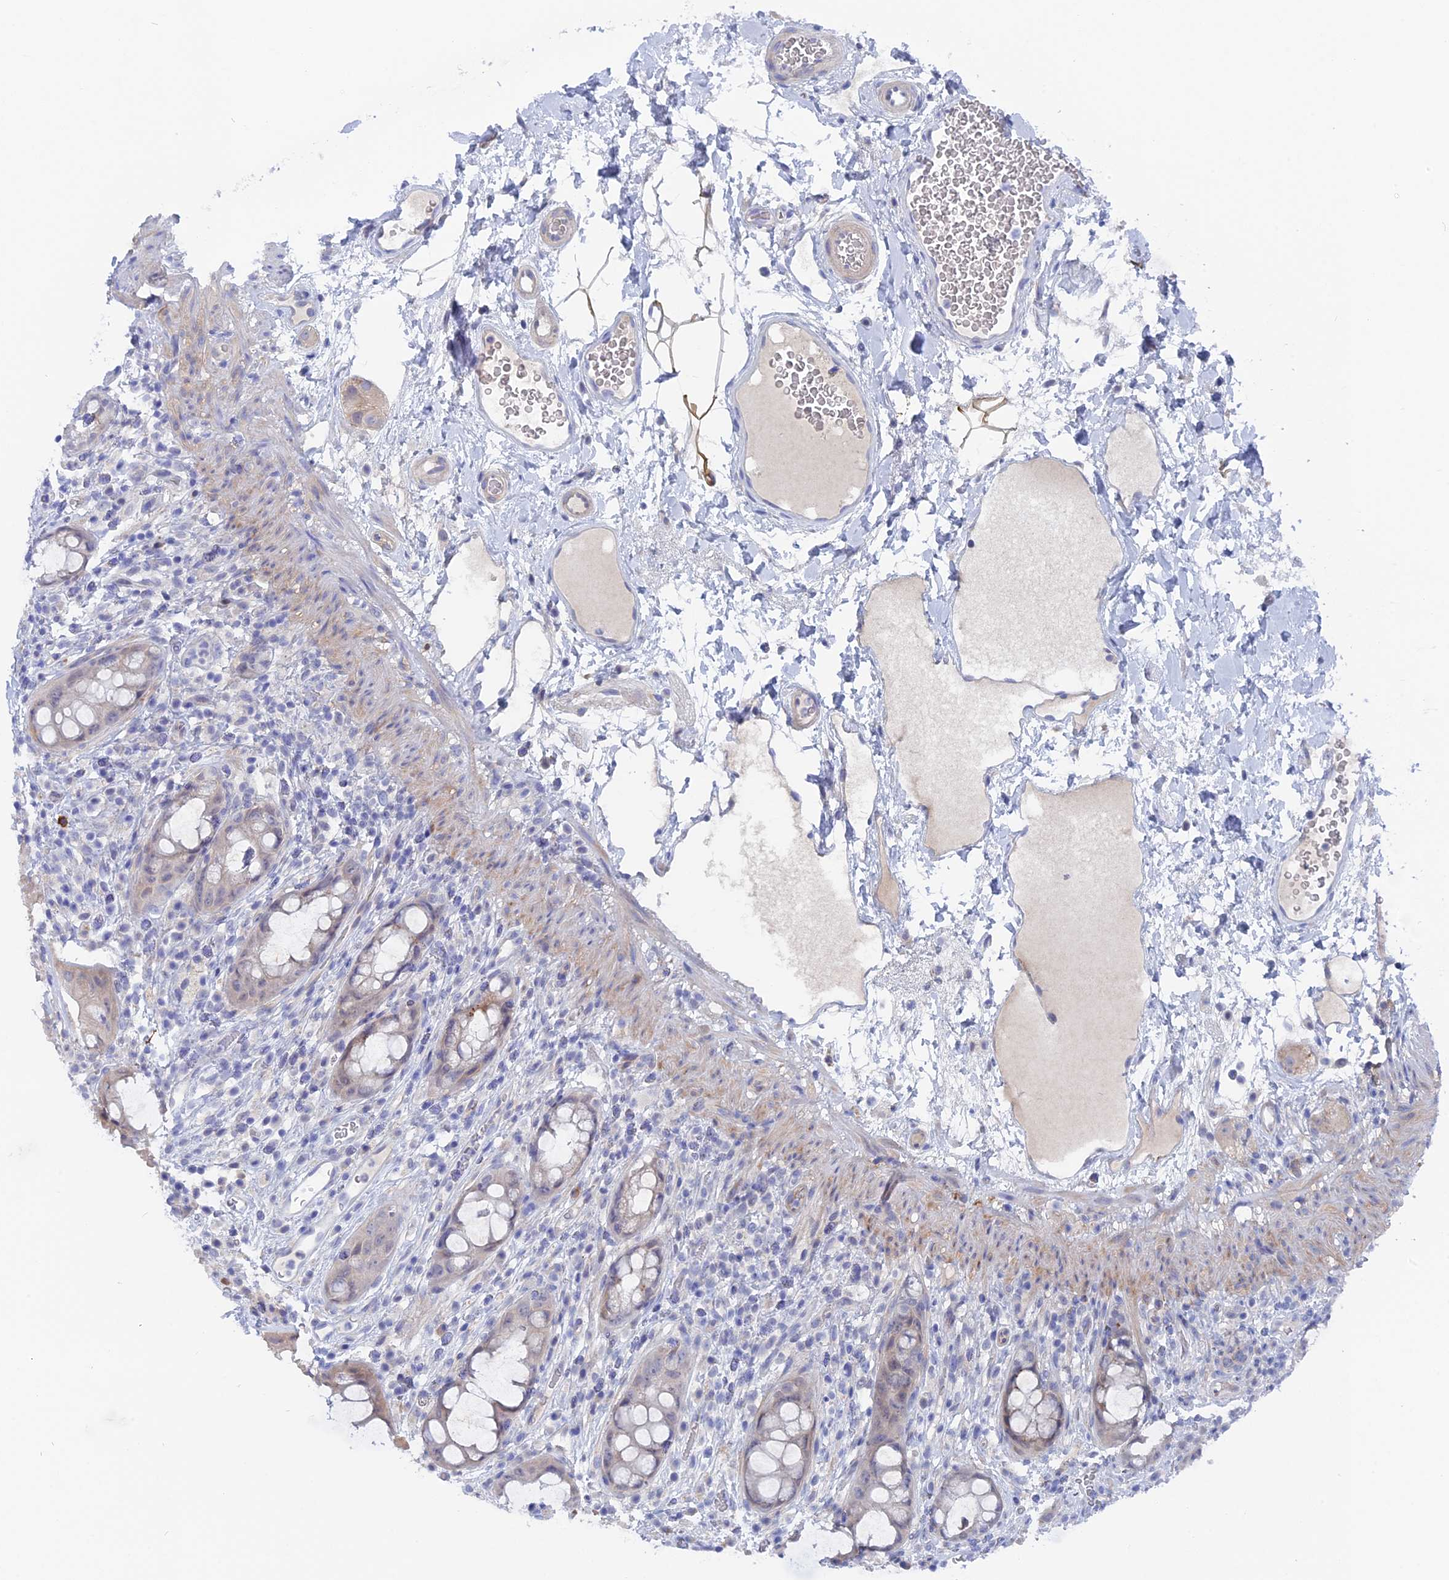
{"staining": {"intensity": "moderate", "quantity": "25%-75%", "location": "cytoplasmic/membranous"}, "tissue": "rectum", "cell_type": "Glandular cells", "image_type": "normal", "snomed": [{"axis": "morphology", "description": "Normal tissue, NOS"}, {"axis": "topography", "description": "Rectum"}], "caption": "Immunohistochemical staining of unremarkable rectum displays medium levels of moderate cytoplasmic/membranous staining in about 25%-75% of glandular cells. The protein is stained brown, and the nuclei are stained in blue (DAB IHC with brightfield microscopy, high magnification).", "gene": "DACT3", "patient": {"sex": "female", "age": 57}}